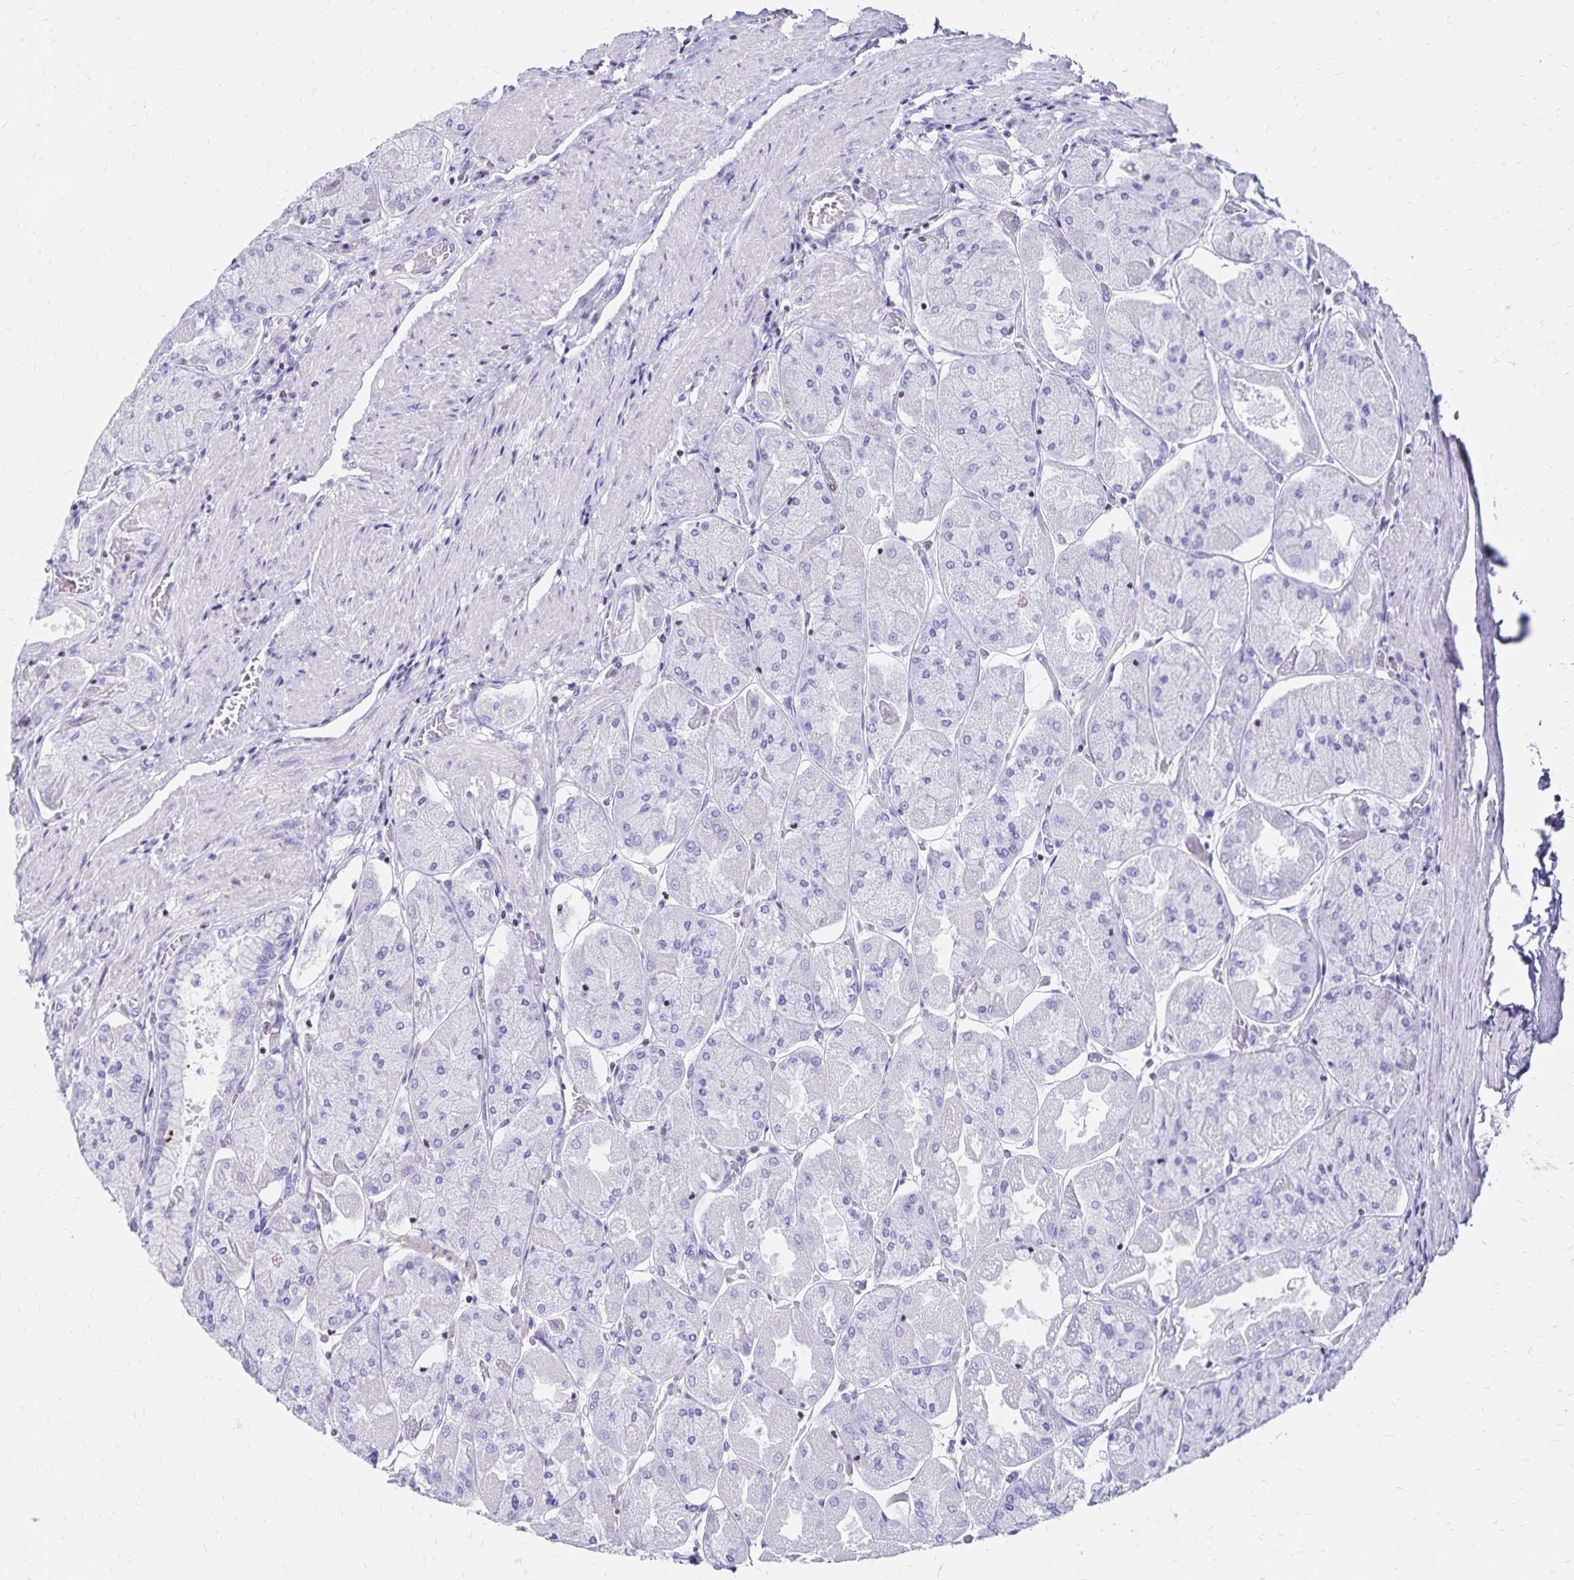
{"staining": {"intensity": "negative", "quantity": "none", "location": "none"}, "tissue": "stomach", "cell_type": "Glandular cells", "image_type": "normal", "snomed": [{"axis": "morphology", "description": "Normal tissue, NOS"}, {"axis": "topography", "description": "Stomach"}], "caption": "Glandular cells show no significant protein positivity in benign stomach. (DAB (3,3'-diaminobenzidine) immunohistochemistry (IHC) with hematoxylin counter stain).", "gene": "IKZF1", "patient": {"sex": "female", "age": 61}}